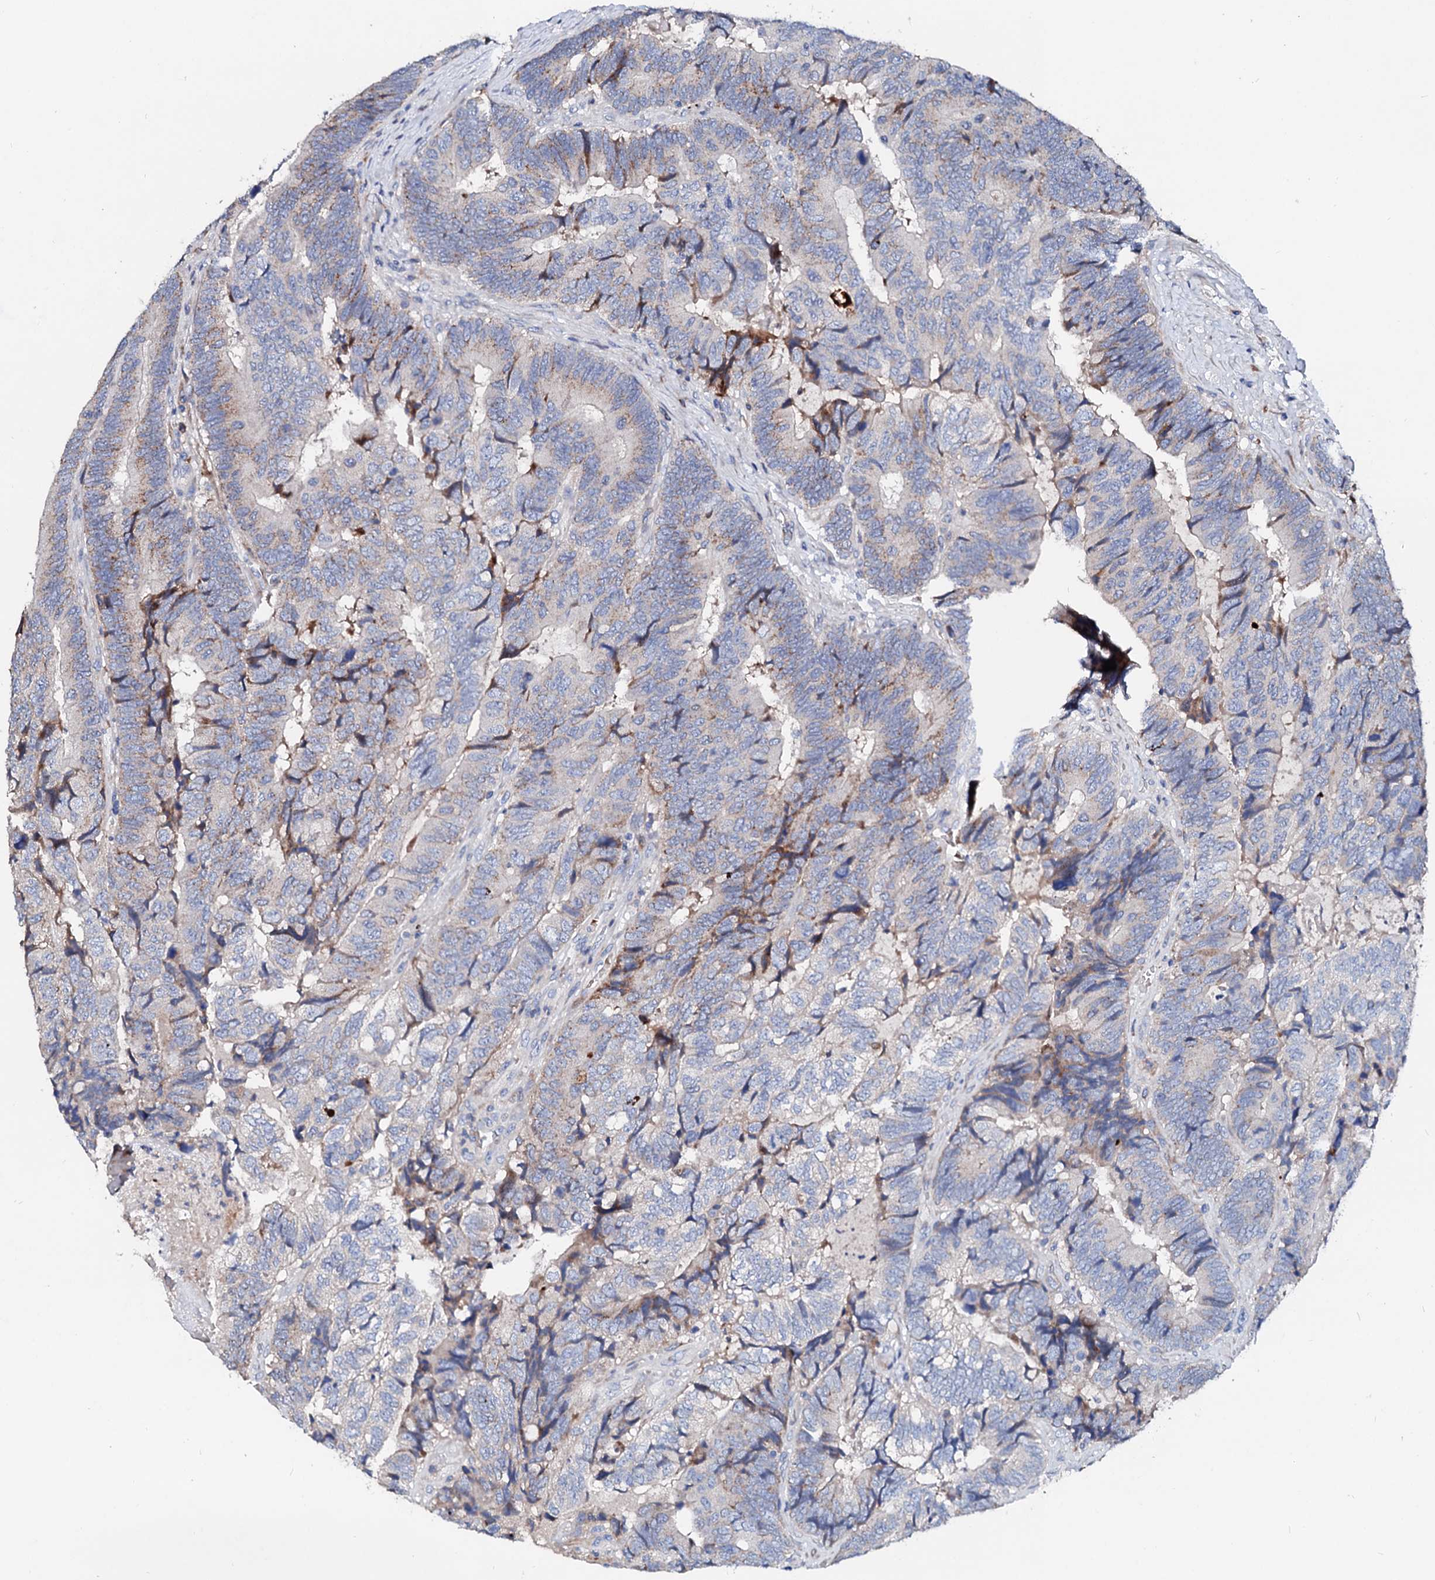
{"staining": {"intensity": "weak", "quantity": "<25%", "location": "cytoplasmic/membranous"}, "tissue": "colorectal cancer", "cell_type": "Tumor cells", "image_type": "cancer", "snomed": [{"axis": "morphology", "description": "Adenocarcinoma, NOS"}, {"axis": "topography", "description": "Colon"}], "caption": "A micrograph of colorectal cancer (adenocarcinoma) stained for a protein reveals no brown staining in tumor cells.", "gene": "SLC10A7", "patient": {"sex": "female", "age": 67}}